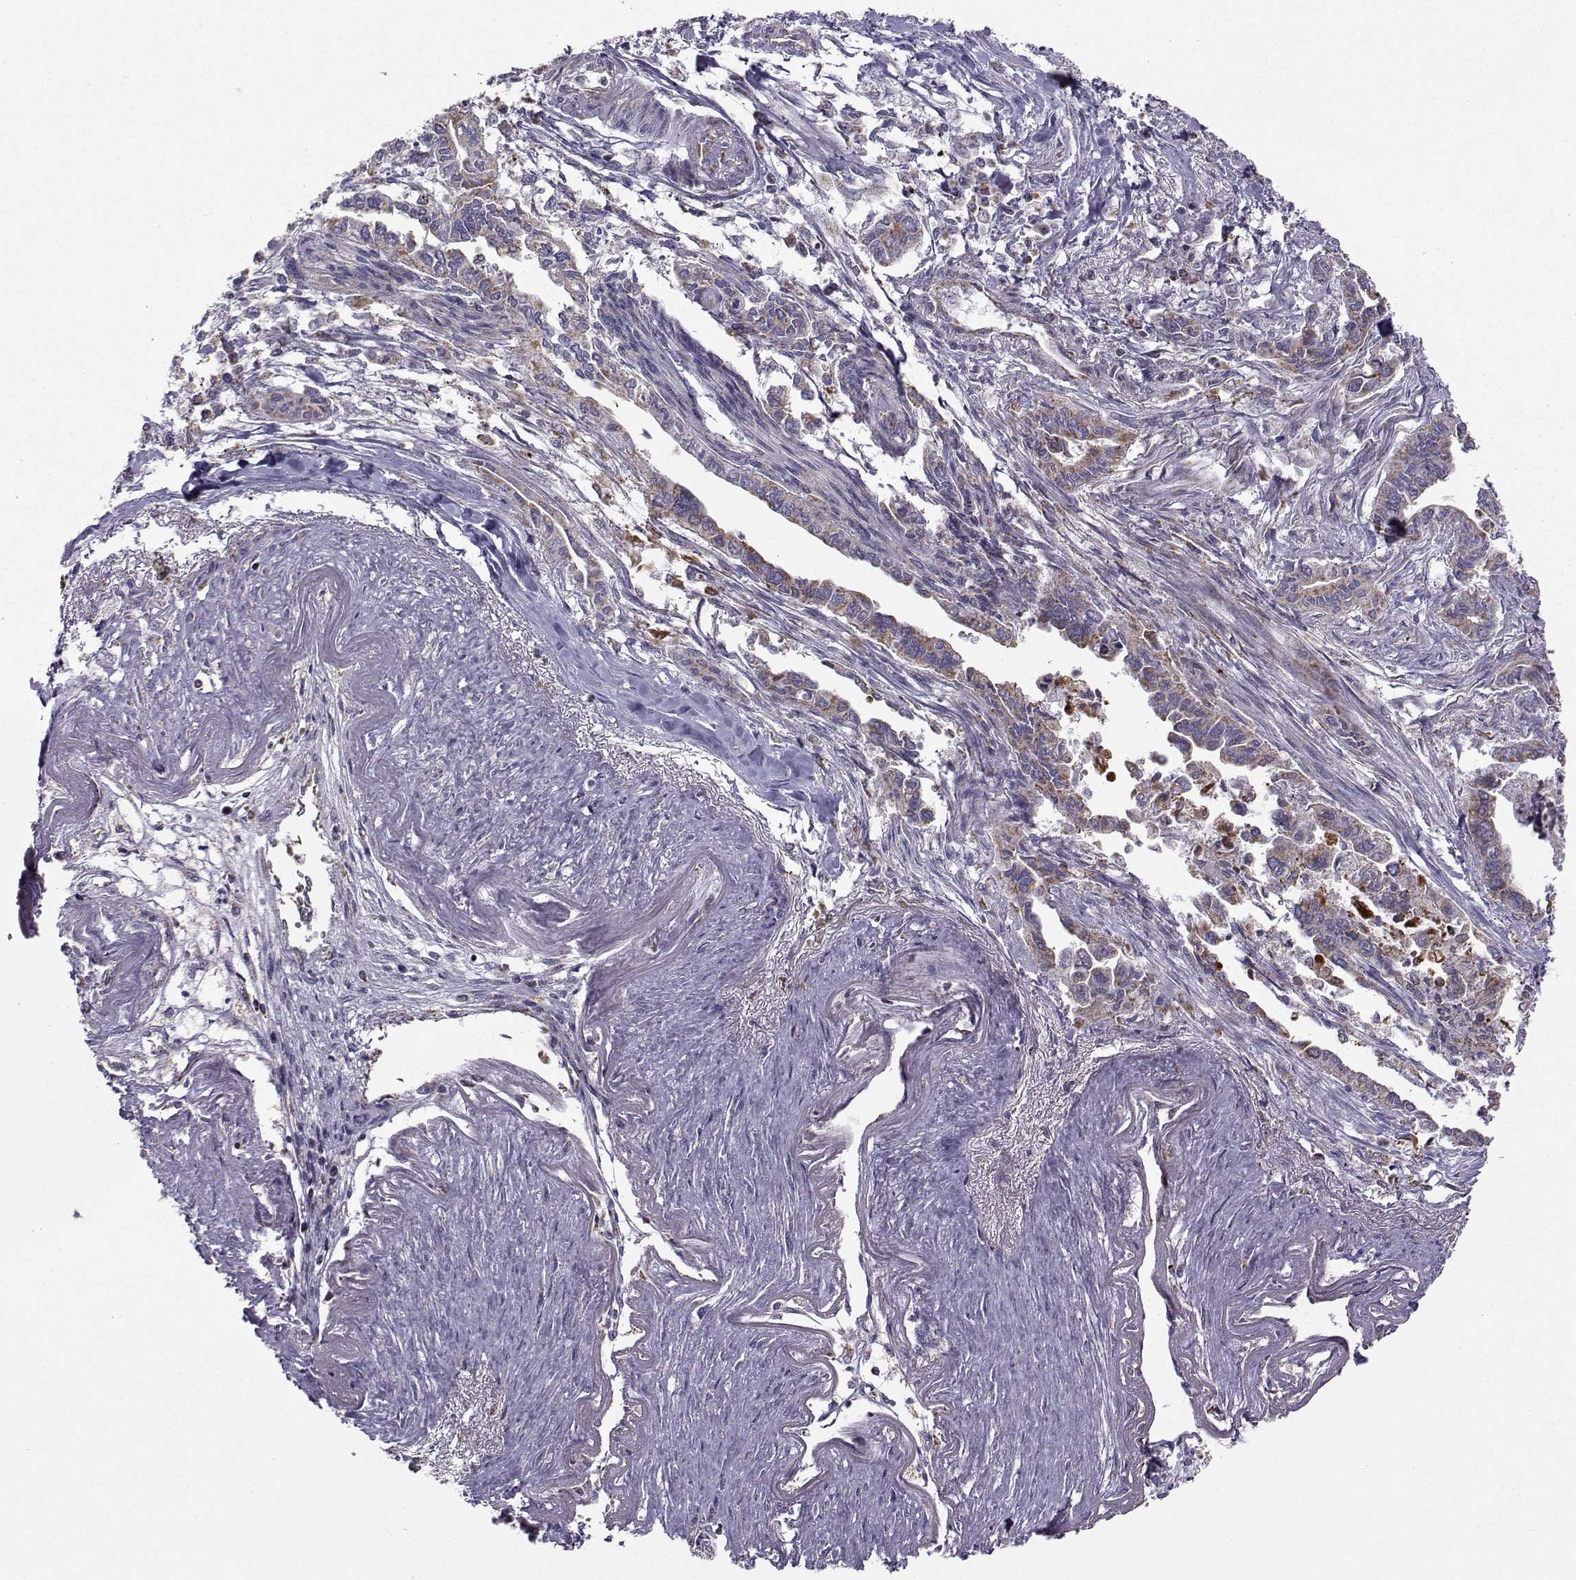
{"staining": {"intensity": "moderate", "quantity": "25%-75%", "location": "cytoplasmic/membranous"}, "tissue": "pancreatic cancer", "cell_type": "Tumor cells", "image_type": "cancer", "snomed": [{"axis": "morphology", "description": "Adenocarcinoma, NOS"}, {"axis": "topography", "description": "Pancreas"}], "caption": "High-power microscopy captured an IHC photomicrograph of pancreatic cancer, revealing moderate cytoplasmic/membranous positivity in about 25%-75% of tumor cells.", "gene": "NECAB3", "patient": {"sex": "male", "age": 60}}